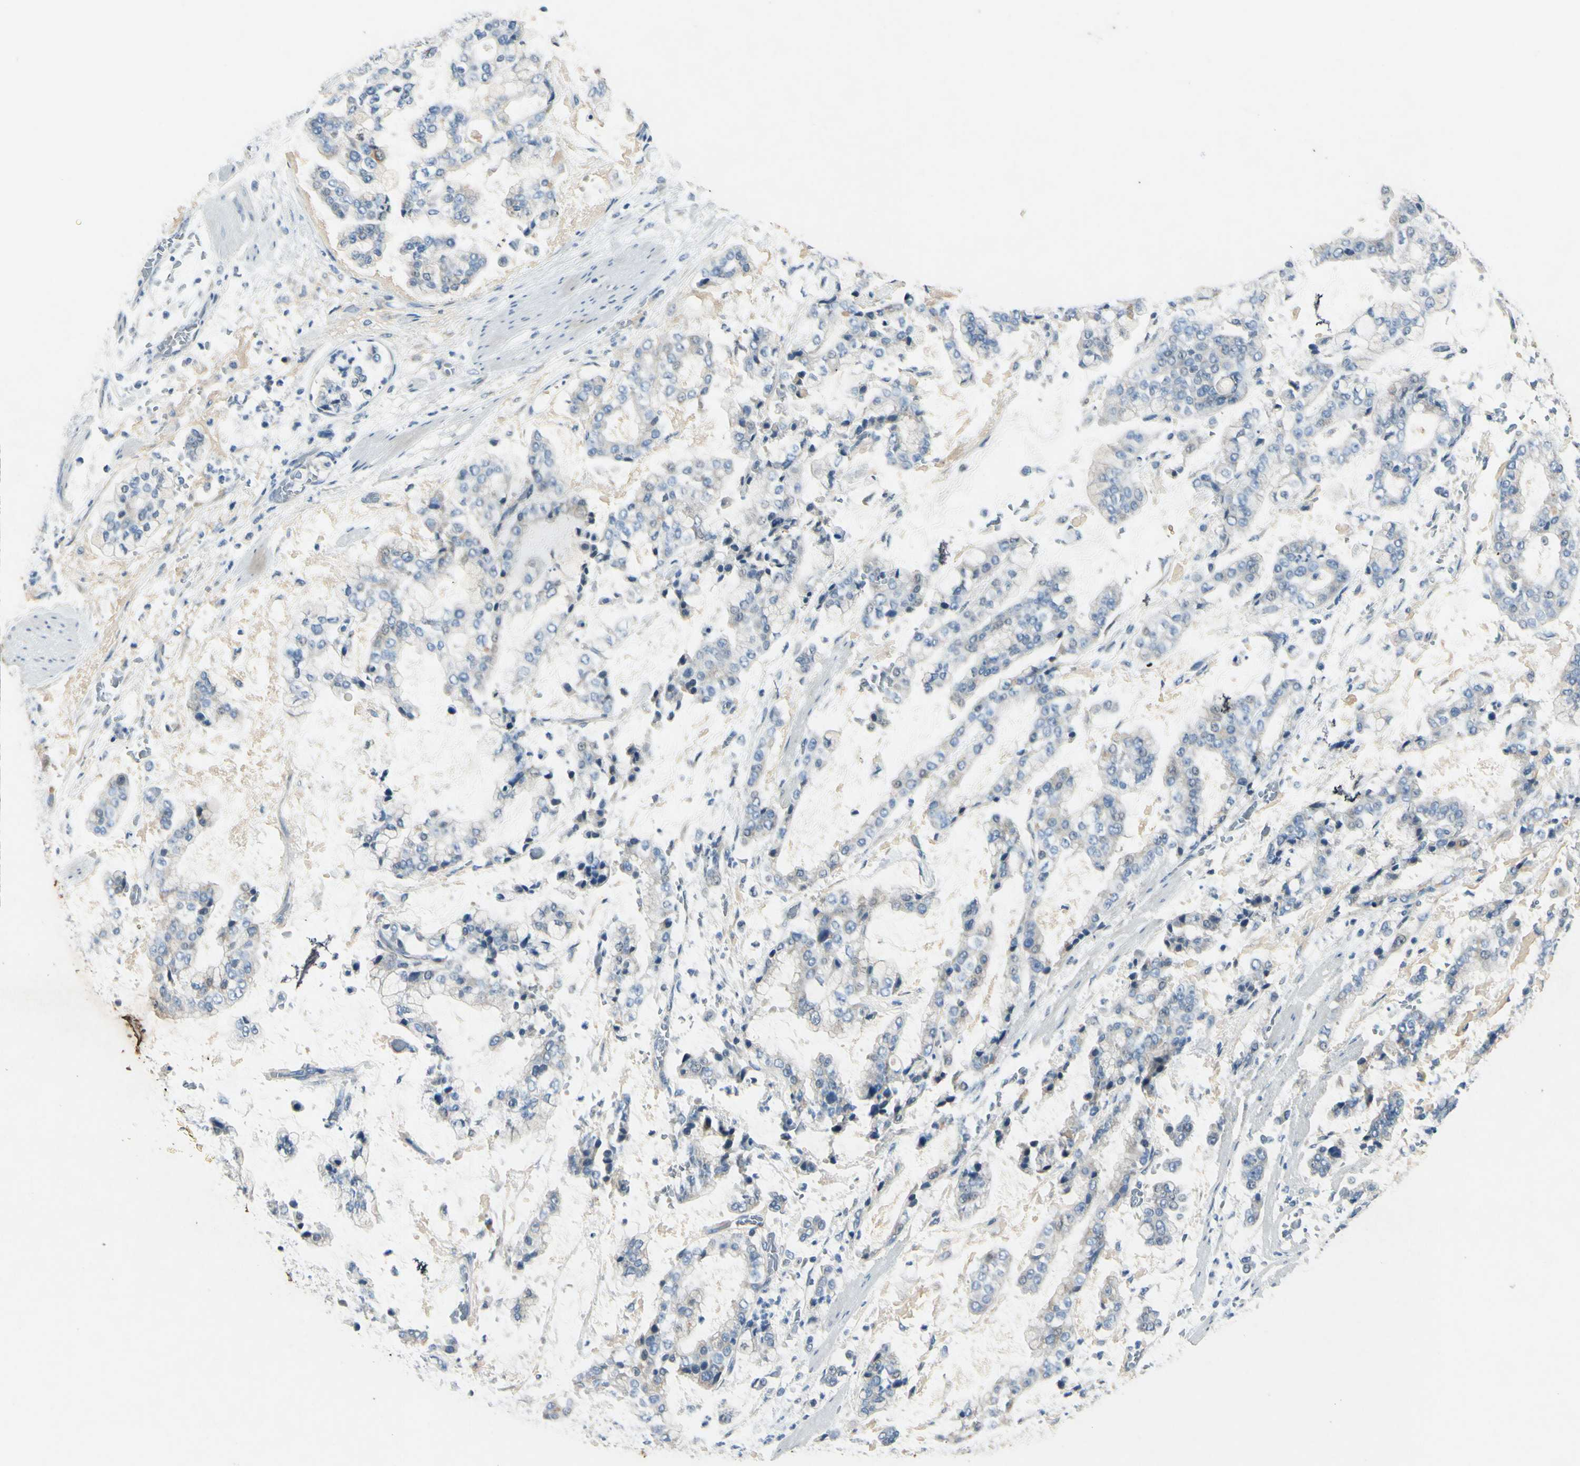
{"staining": {"intensity": "negative", "quantity": "none", "location": "none"}, "tissue": "stomach cancer", "cell_type": "Tumor cells", "image_type": "cancer", "snomed": [{"axis": "morphology", "description": "Normal tissue, NOS"}, {"axis": "morphology", "description": "Adenocarcinoma, NOS"}, {"axis": "topography", "description": "Stomach, upper"}, {"axis": "topography", "description": "Stomach"}], "caption": "Immunohistochemical staining of human stomach cancer (adenocarcinoma) exhibits no significant positivity in tumor cells. (DAB (3,3'-diaminobenzidine) IHC with hematoxylin counter stain).", "gene": "SNAP91", "patient": {"sex": "male", "age": 76}}